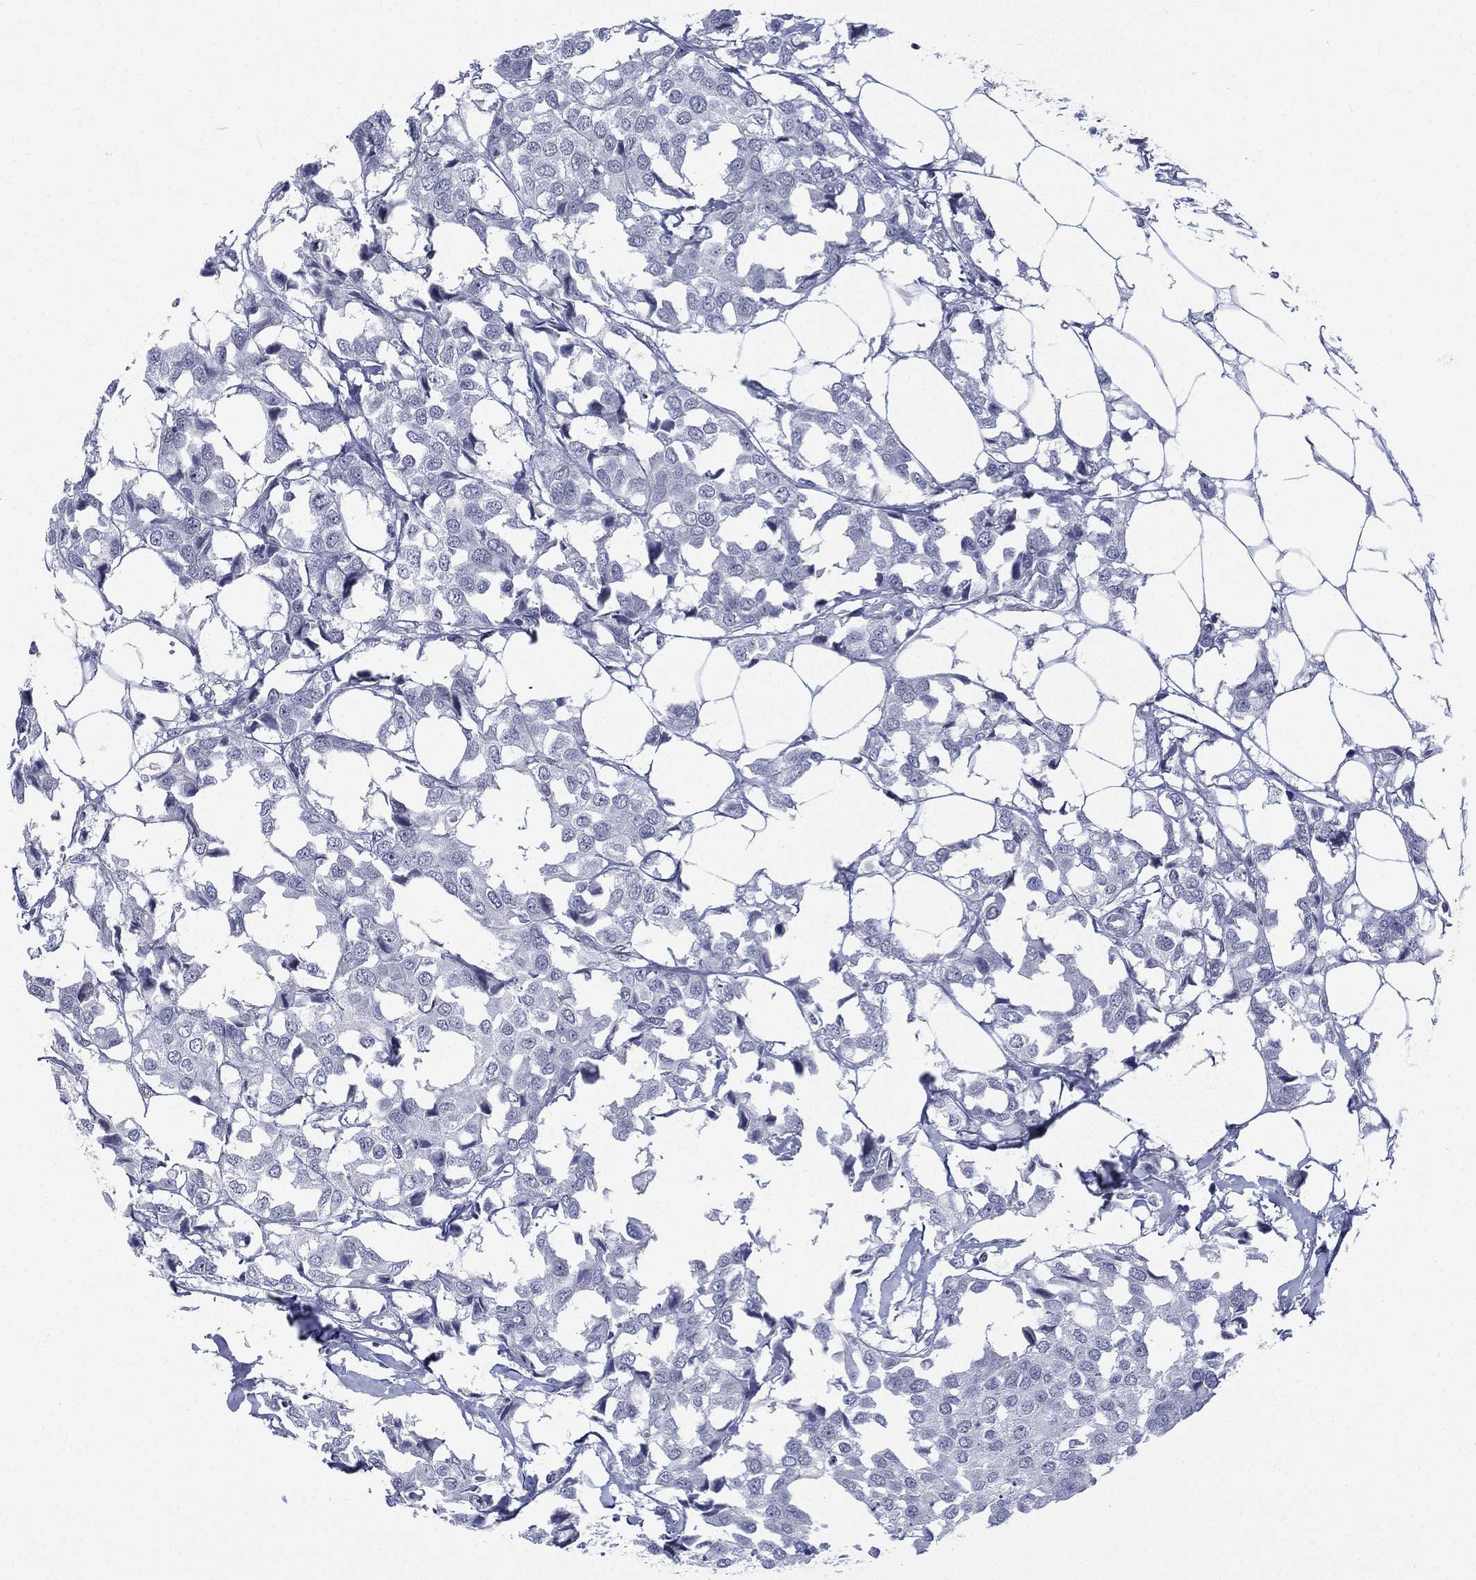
{"staining": {"intensity": "negative", "quantity": "none", "location": "none"}, "tissue": "breast cancer", "cell_type": "Tumor cells", "image_type": "cancer", "snomed": [{"axis": "morphology", "description": "Duct carcinoma"}, {"axis": "topography", "description": "Breast"}], "caption": "Tumor cells are negative for protein expression in human breast cancer.", "gene": "ZNF711", "patient": {"sex": "female", "age": 80}}